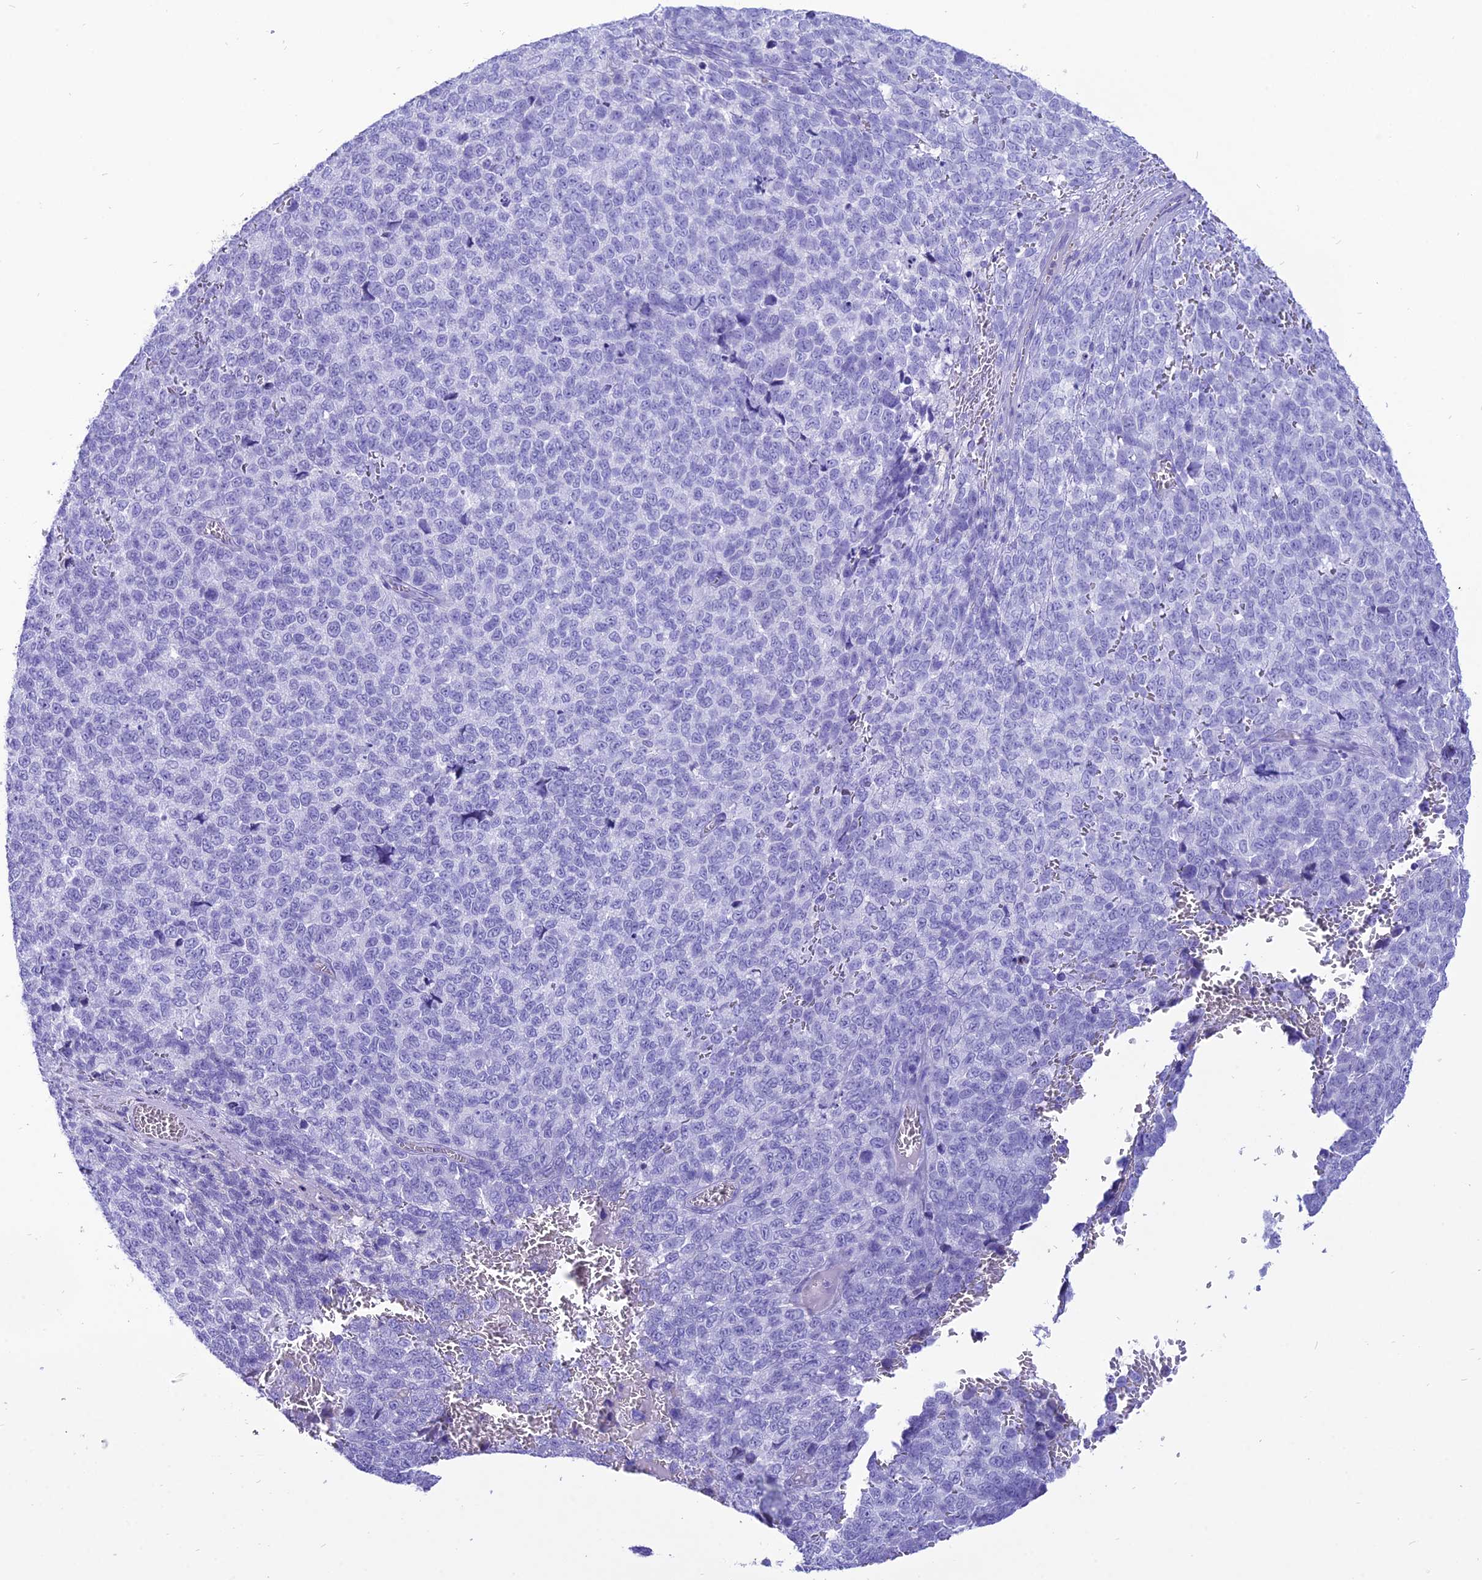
{"staining": {"intensity": "negative", "quantity": "none", "location": "none"}, "tissue": "melanoma", "cell_type": "Tumor cells", "image_type": "cancer", "snomed": [{"axis": "morphology", "description": "Malignant melanoma, NOS"}, {"axis": "topography", "description": "Nose, NOS"}], "caption": "This micrograph is of malignant melanoma stained with immunohistochemistry to label a protein in brown with the nuclei are counter-stained blue. There is no staining in tumor cells.", "gene": "PNMA5", "patient": {"sex": "female", "age": 48}}